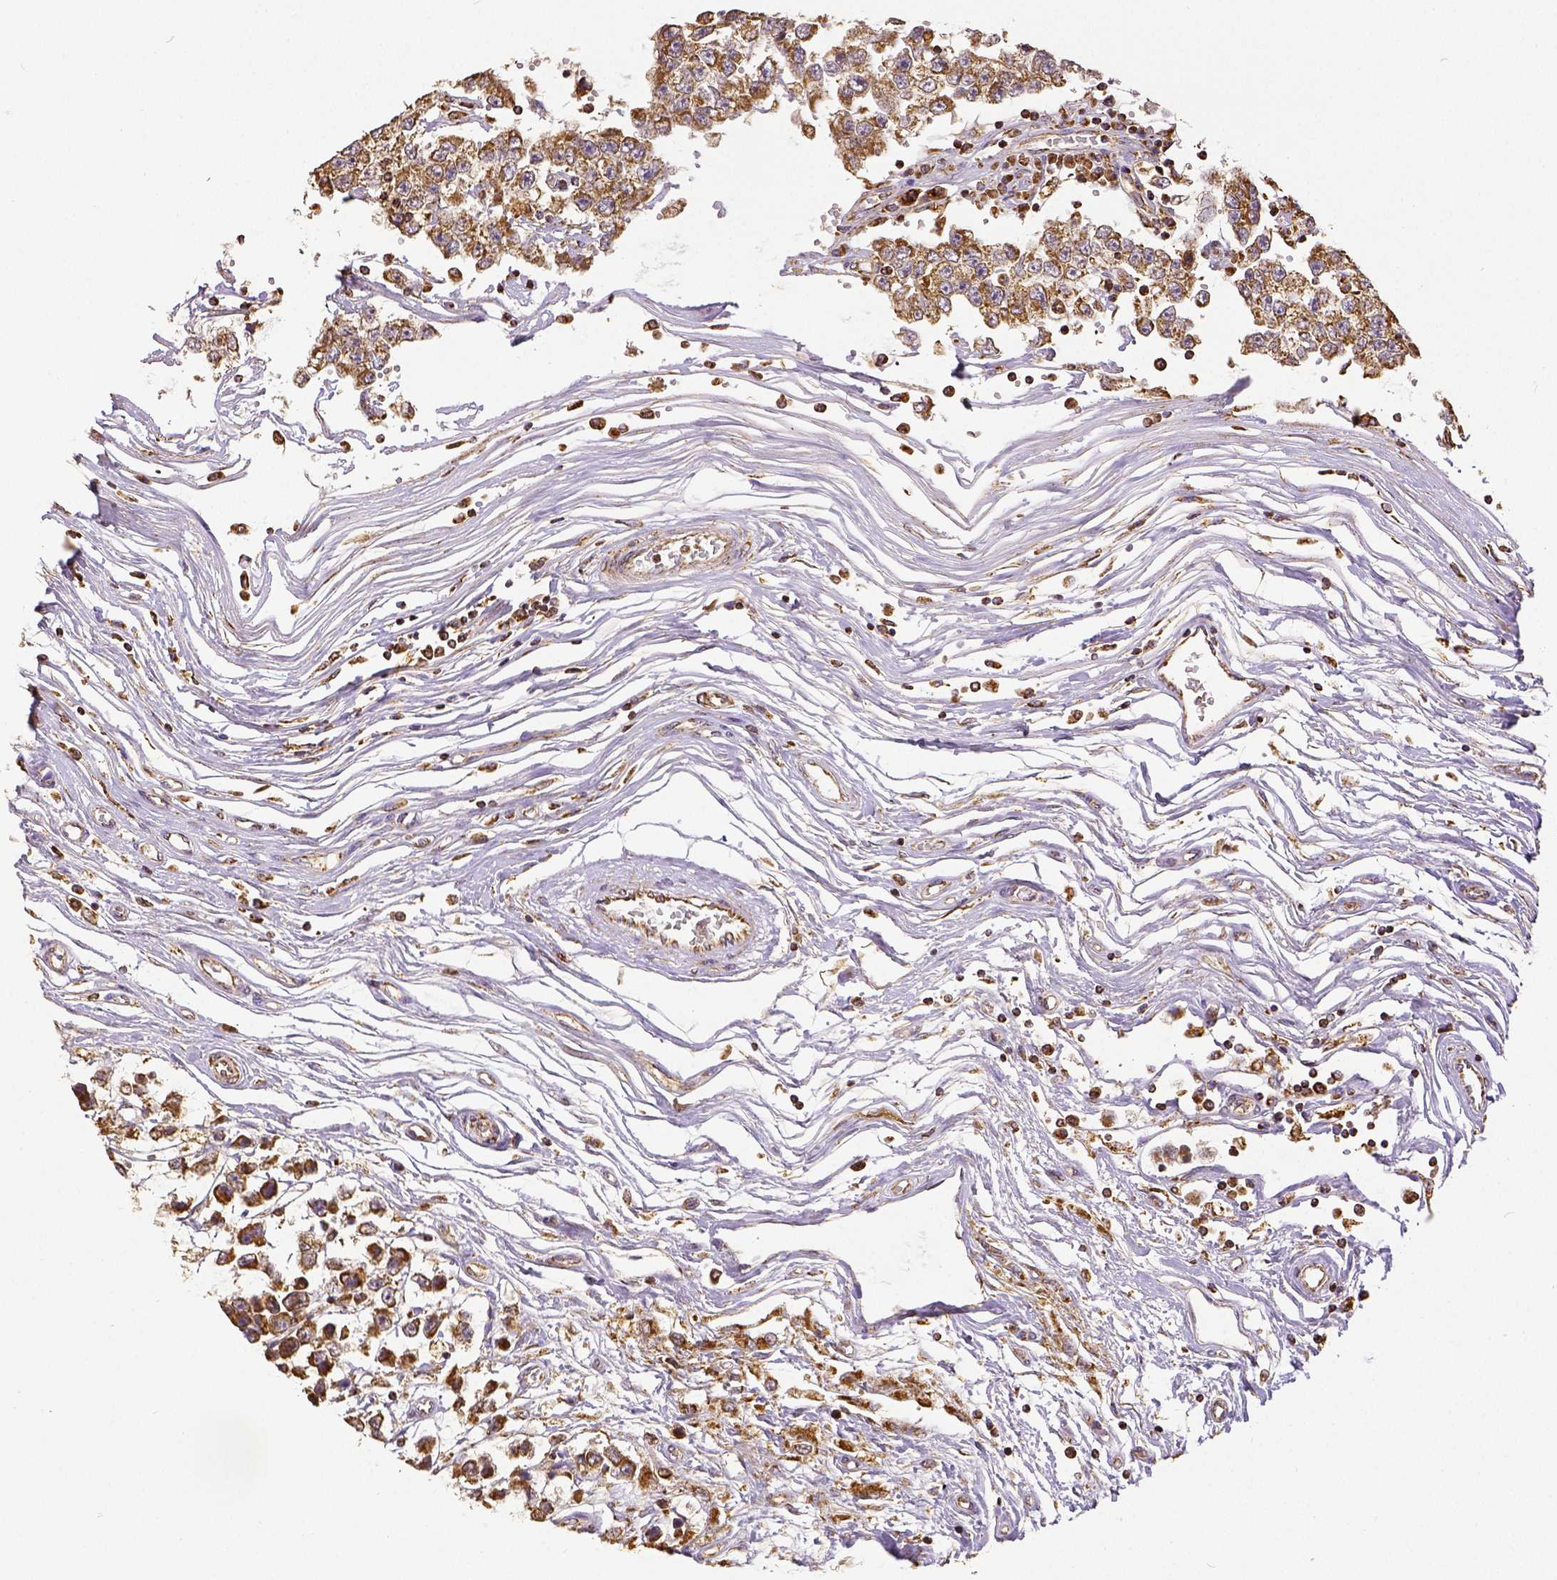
{"staining": {"intensity": "moderate", "quantity": ">75%", "location": "cytoplasmic/membranous"}, "tissue": "testis cancer", "cell_type": "Tumor cells", "image_type": "cancer", "snomed": [{"axis": "morphology", "description": "Seminoma, NOS"}, {"axis": "topography", "description": "Testis"}], "caption": "A high-resolution micrograph shows immunohistochemistry staining of seminoma (testis), which demonstrates moderate cytoplasmic/membranous staining in about >75% of tumor cells.", "gene": "SDHB", "patient": {"sex": "male", "age": 34}}